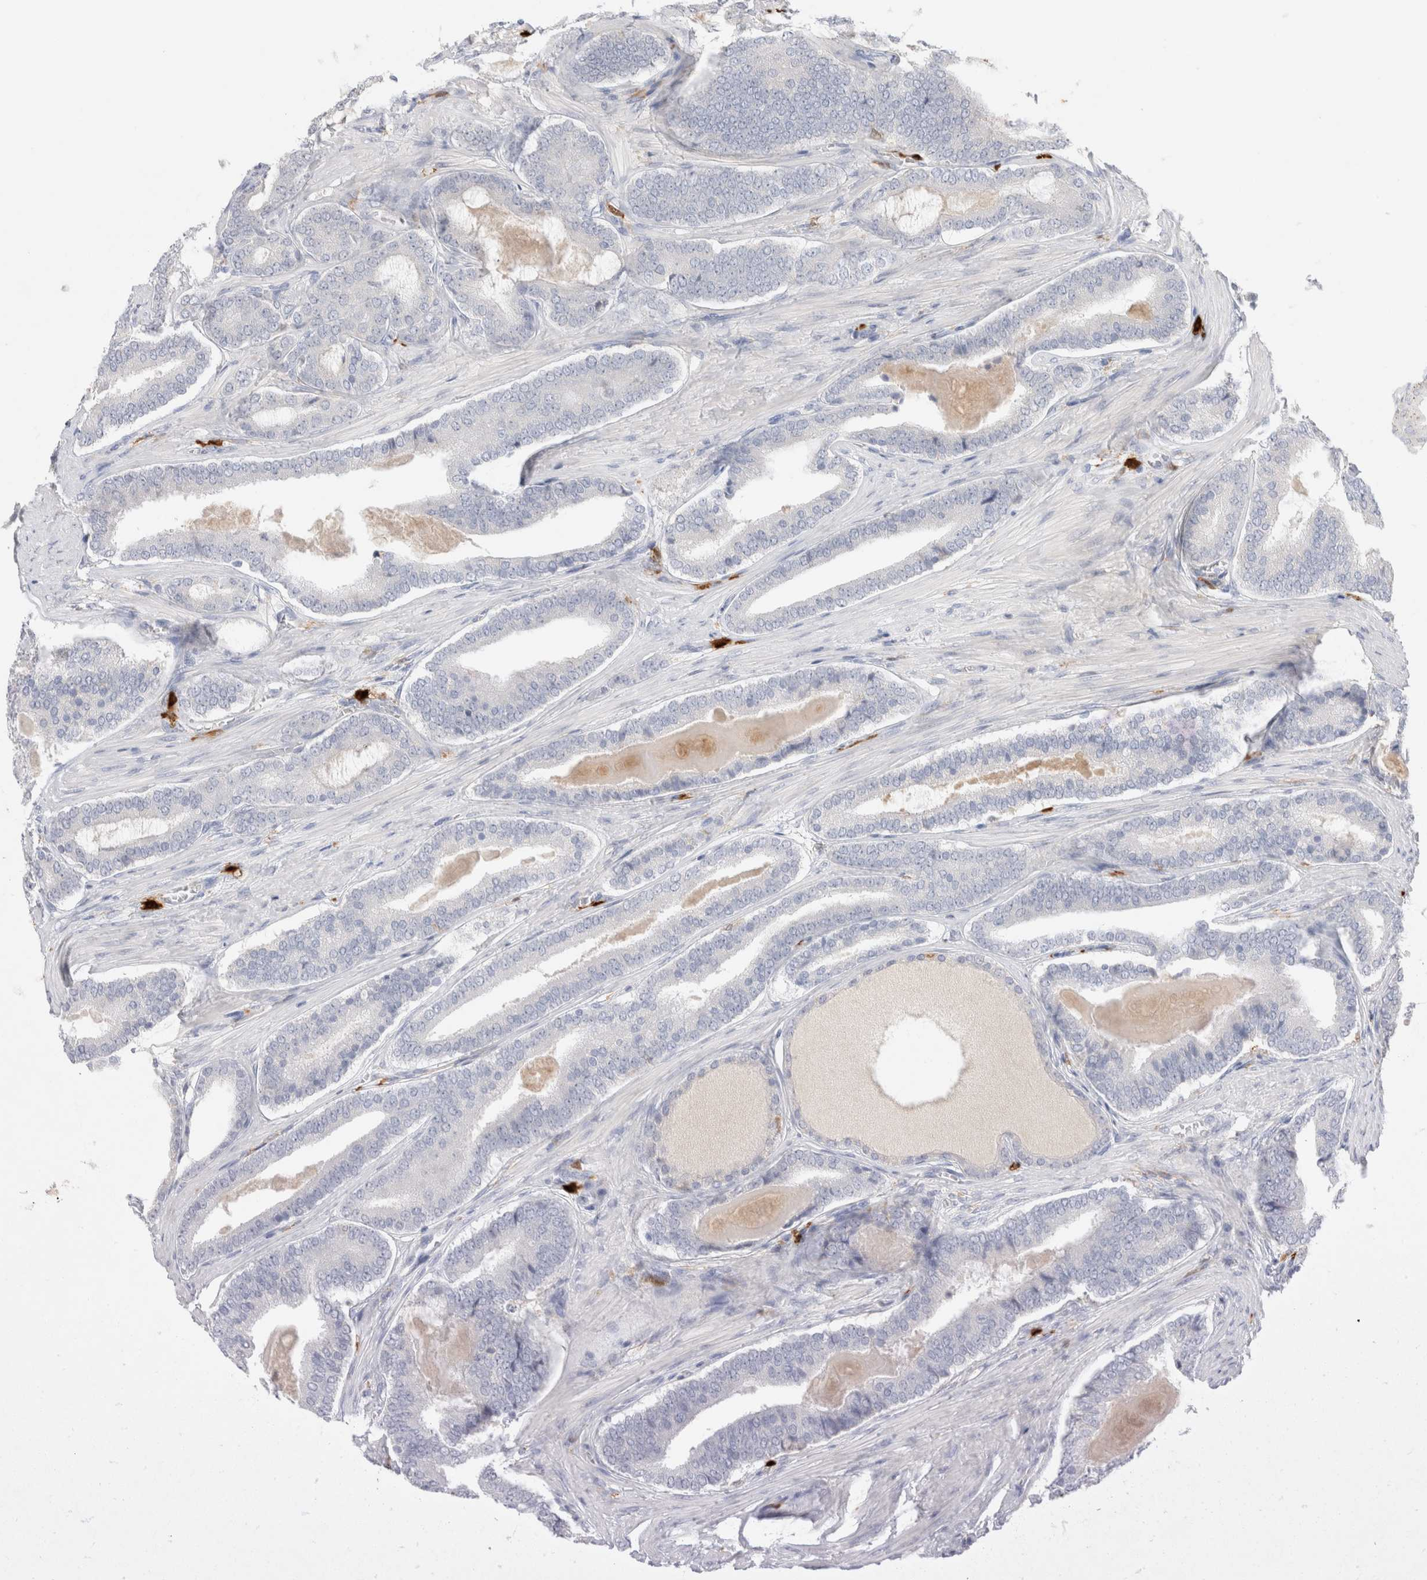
{"staining": {"intensity": "negative", "quantity": "none", "location": "none"}, "tissue": "prostate cancer", "cell_type": "Tumor cells", "image_type": "cancer", "snomed": [{"axis": "morphology", "description": "Adenocarcinoma, High grade"}, {"axis": "topography", "description": "Prostate"}], "caption": "High magnification brightfield microscopy of prostate high-grade adenocarcinoma stained with DAB (brown) and counterstained with hematoxylin (blue): tumor cells show no significant expression.", "gene": "HPGDS", "patient": {"sex": "male", "age": 60}}